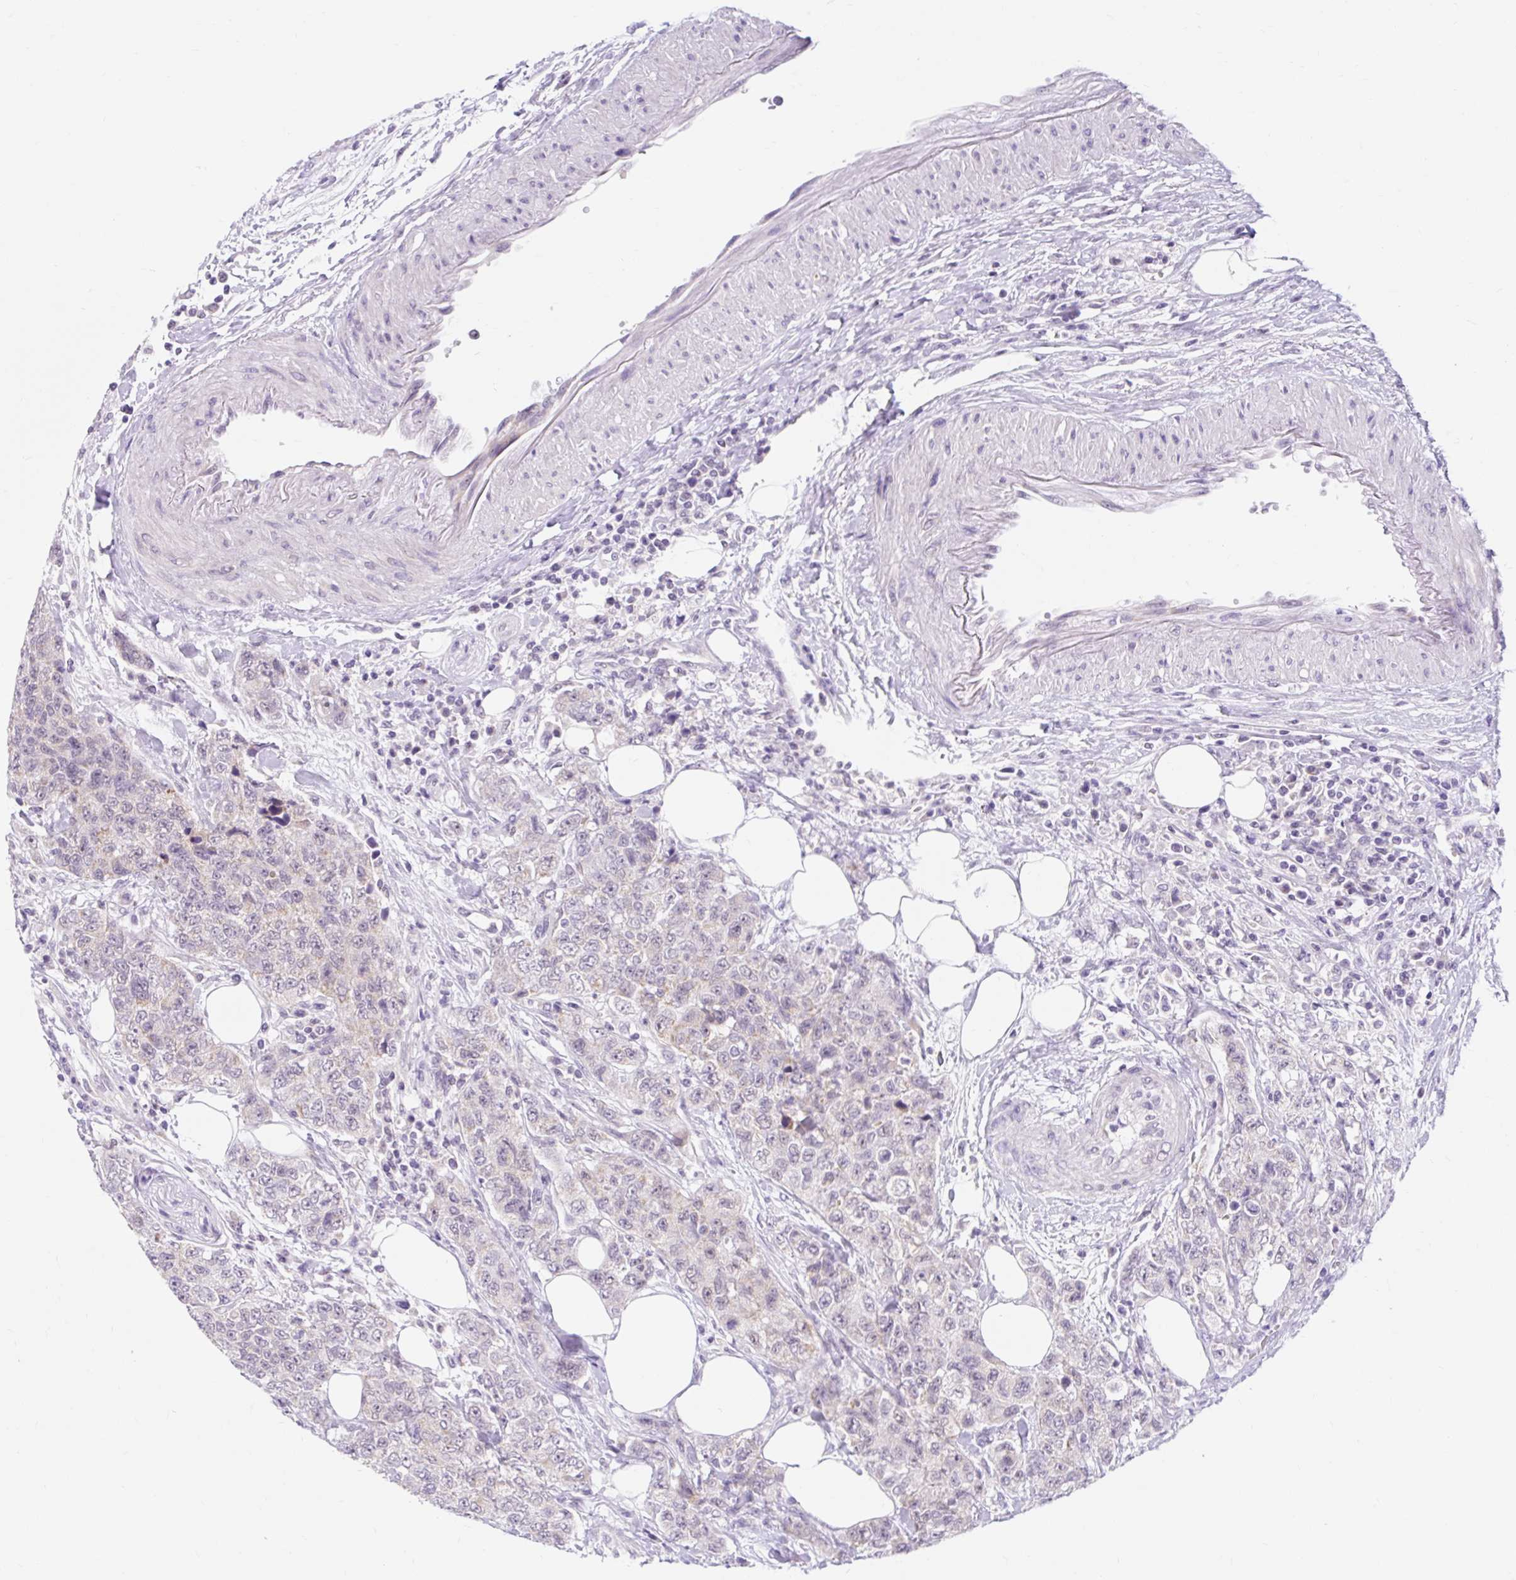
{"staining": {"intensity": "negative", "quantity": "none", "location": "none"}, "tissue": "urothelial cancer", "cell_type": "Tumor cells", "image_type": "cancer", "snomed": [{"axis": "morphology", "description": "Urothelial carcinoma, High grade"}, {"axis": "topography", "description": "Urinary bladder"}], "caption": "There is no significant expression in tumor cells of urothelial carcinoma (high-grade).", "gene": "ITPK1", "patient": {"sex": "female", "age": 78}}